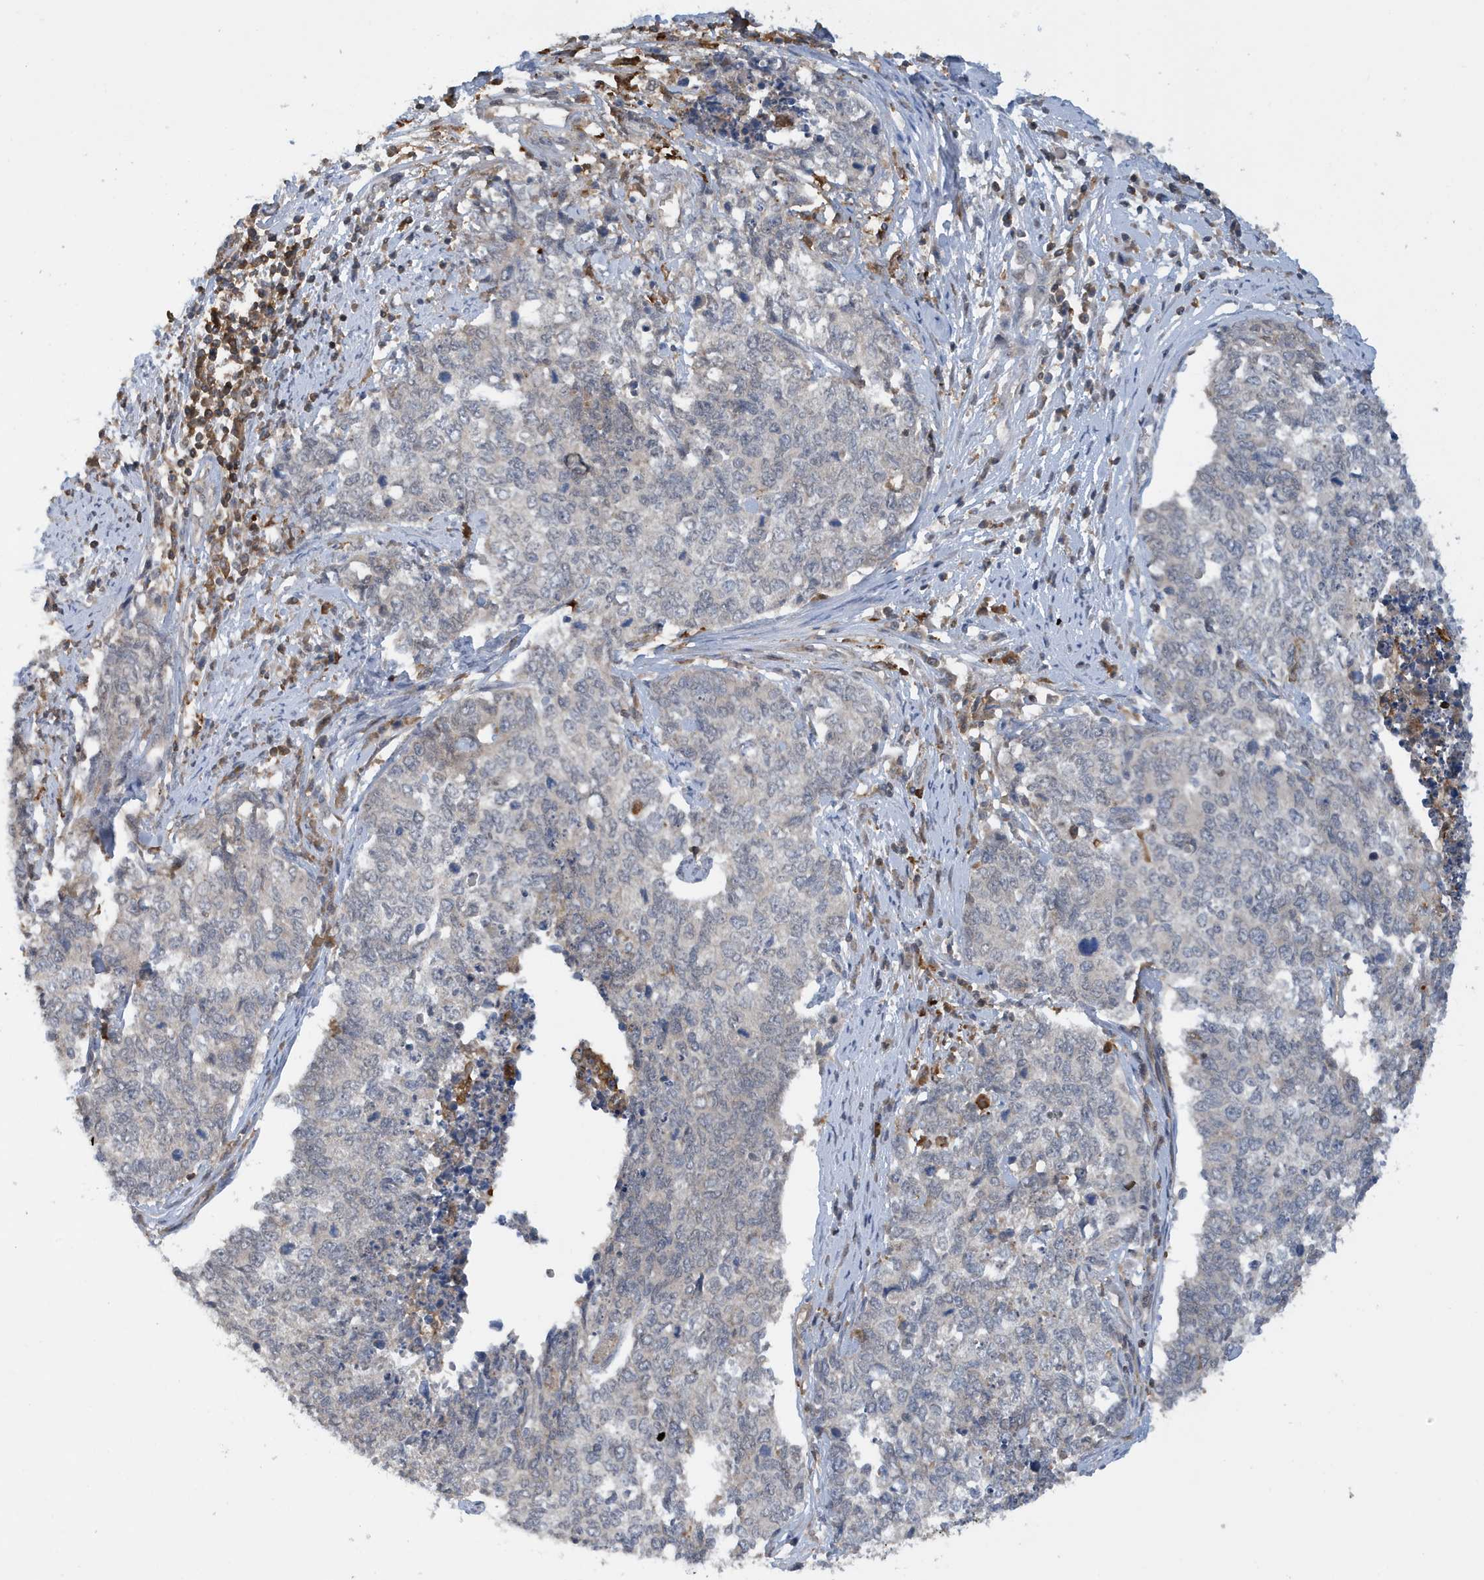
{"staining": {"intensity": "negative", "quantity": "none", "location": "none"}, "tissue": "cervical cancer", "cell_type": "Tumor cells", "image_type": "cancer", "snomed": [{"axis": "morphology", "description": "Squamous cell carcinoma, NOS"}, {"axis": "topography", "description": "Cervix"}], "caption": "An immunohistochemistry histopathology image of cervical squamous cell carcinoma is shown. There is no staining in tumor cells of cervical squamous cell carcinoma.", "gene": "NSUN3", "patient": {"sex": "female", "age": 63}}